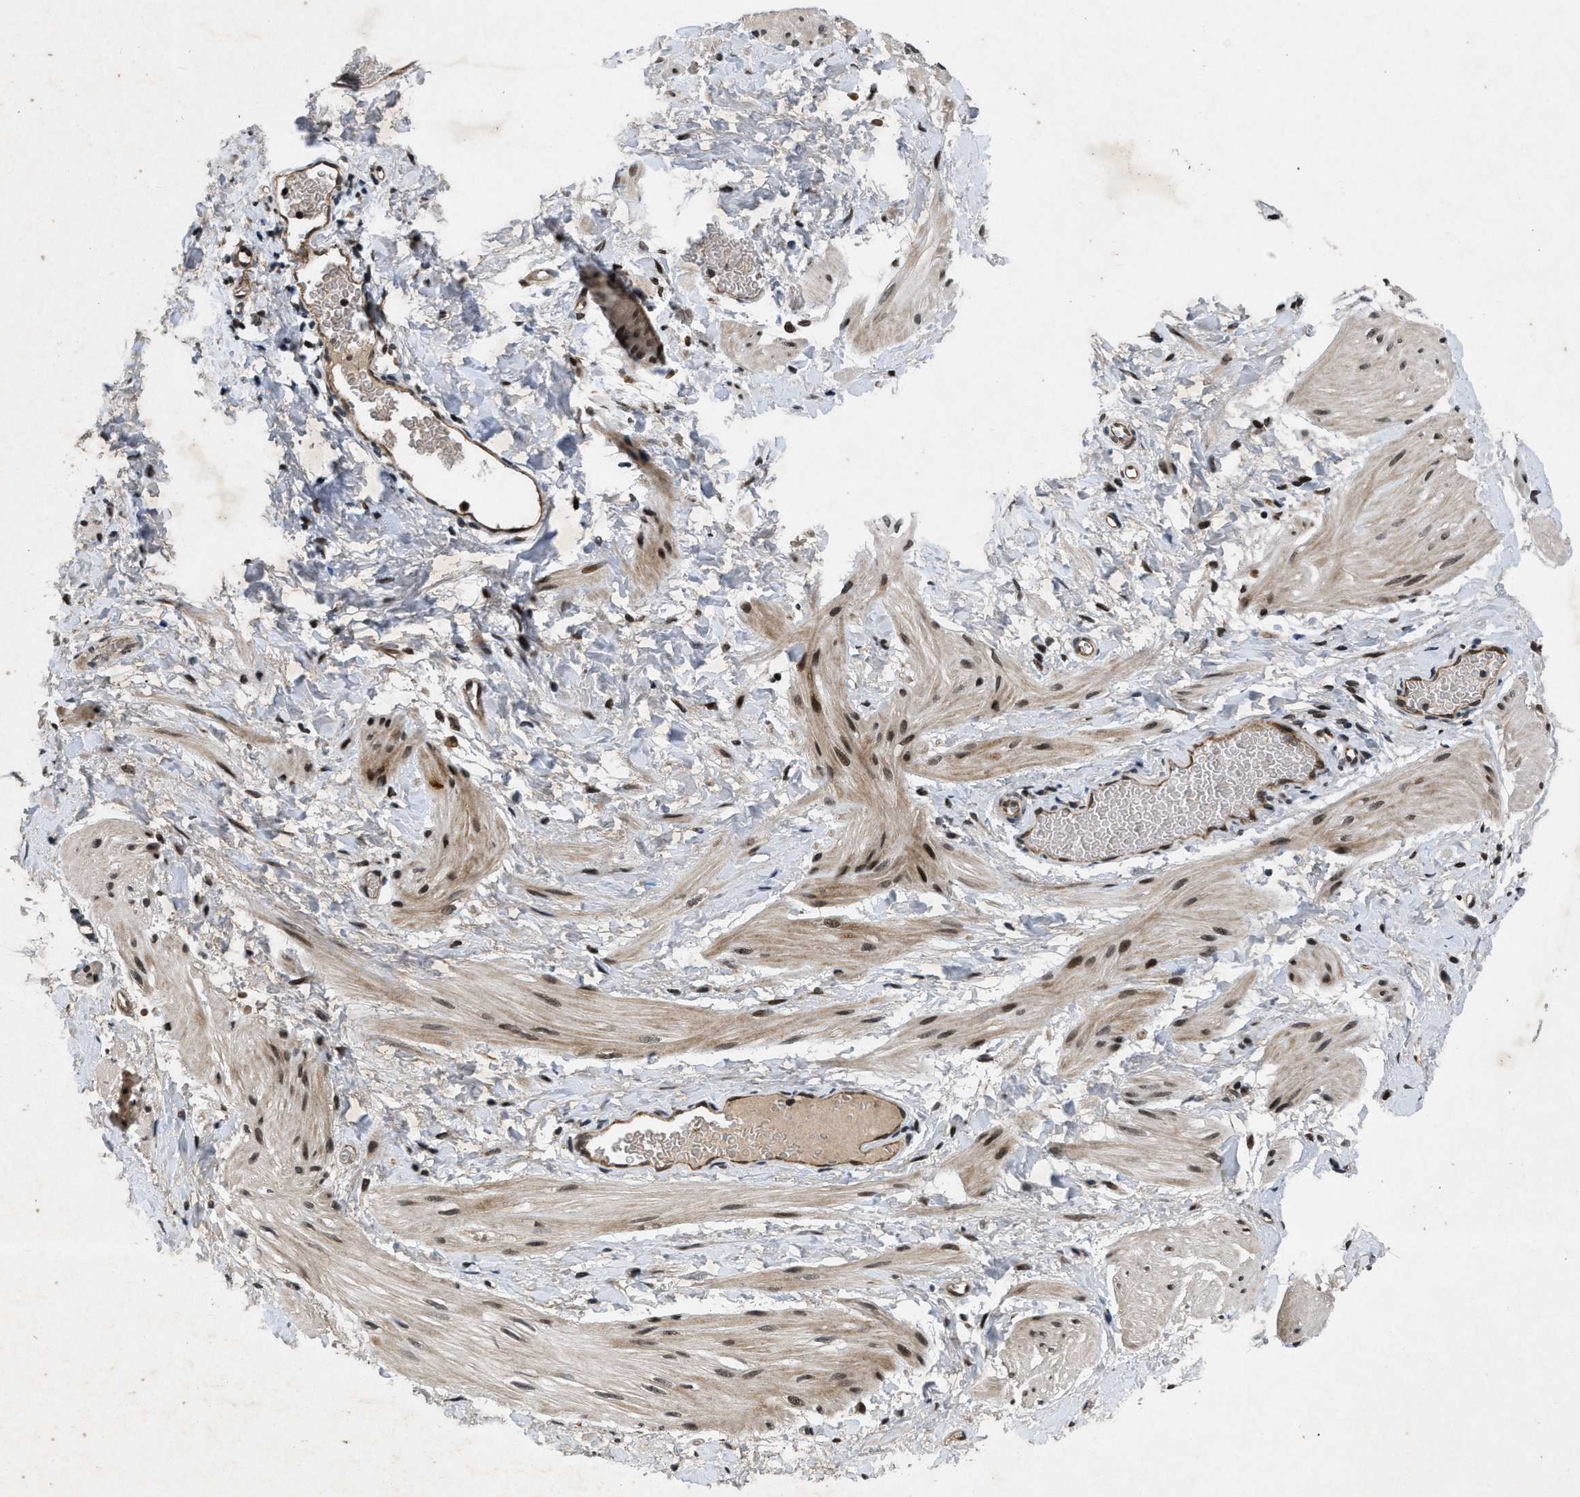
{"staining": {"intensity": "moderate", "quantity": "<25%", "location": "cytoplasmic/membranous,nuclear"}, "tissue": "smooth muscle", "cell_type": "Smooth muscle cells", "image_type": "normal", "snomed": [{"axis": "morphology", "description": "Normal tissue, NOS"}, {"axis": "topography", "description": "Smooth muscle"}], "caption": "Approximately <25% of smooth muscle cells in normal smooth muscle display moderate cytoplasmic/membranous,nuclear protein expression as visualized by brown immunohistochemical staining.", "gene": "ZNHIT1", "patient": {"sex": "male", "age": 16}}